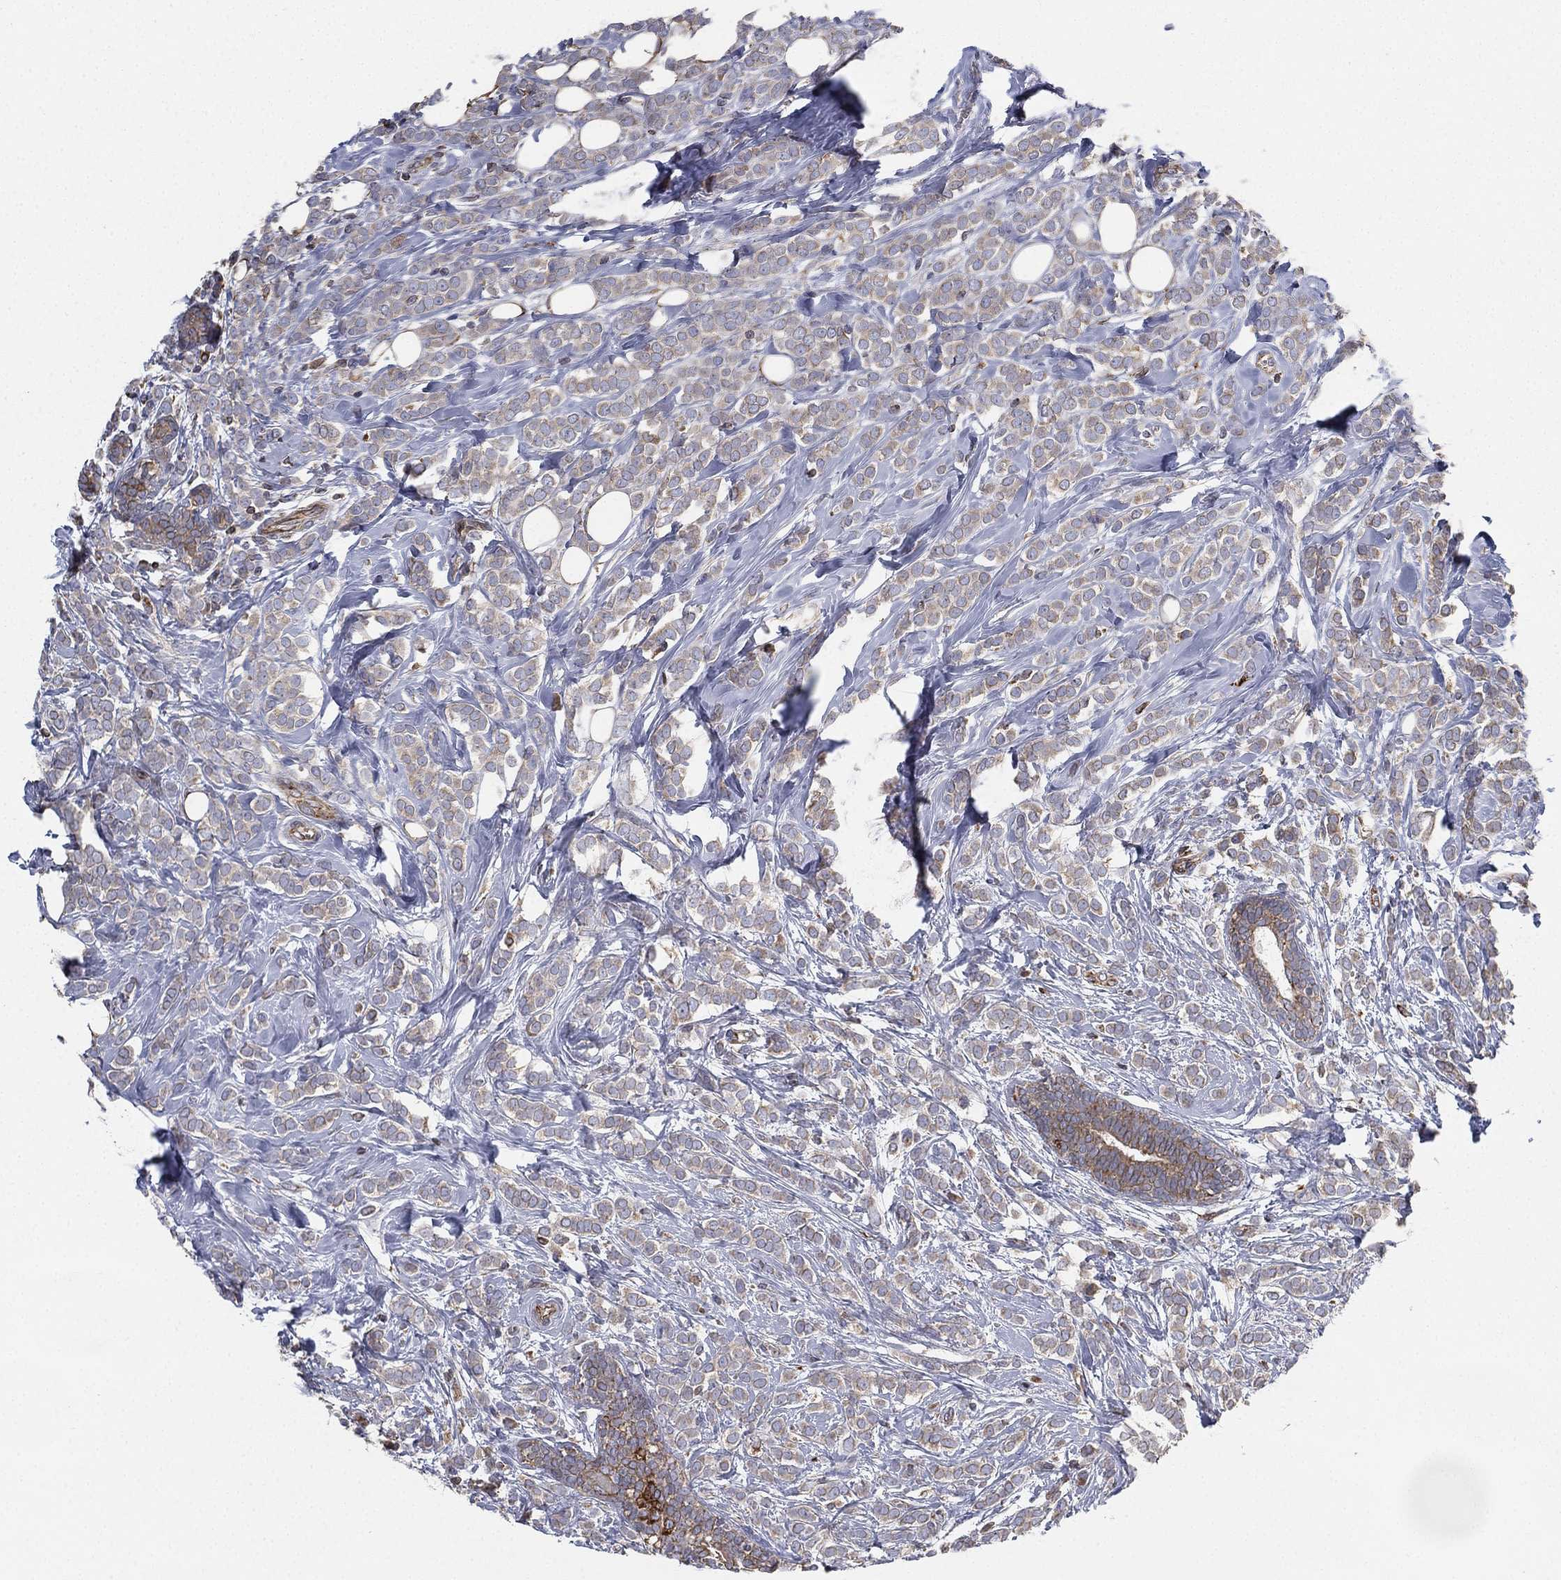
{"staining": {"intensity": "weak", "quantity": ">75%", "location": "cytoplasmic/membranous"}, "tissue": "breast cancer", "cell_type": "Tumor cells", "image_type": "cancer", "snomed": [{"axis": "morphology", "description": "Lobular carcinoma"}, {"axis": "topography", "description": "Breast"}], "caption": "This is a micrograph of immunohistochemistry staining of lobular carcinoma (breast), which shows weak positivity in the cytoplasmic/membranous of tumor cells.", "gene": "CYB5B", "patient": {"sex": "female", "age": 49}}